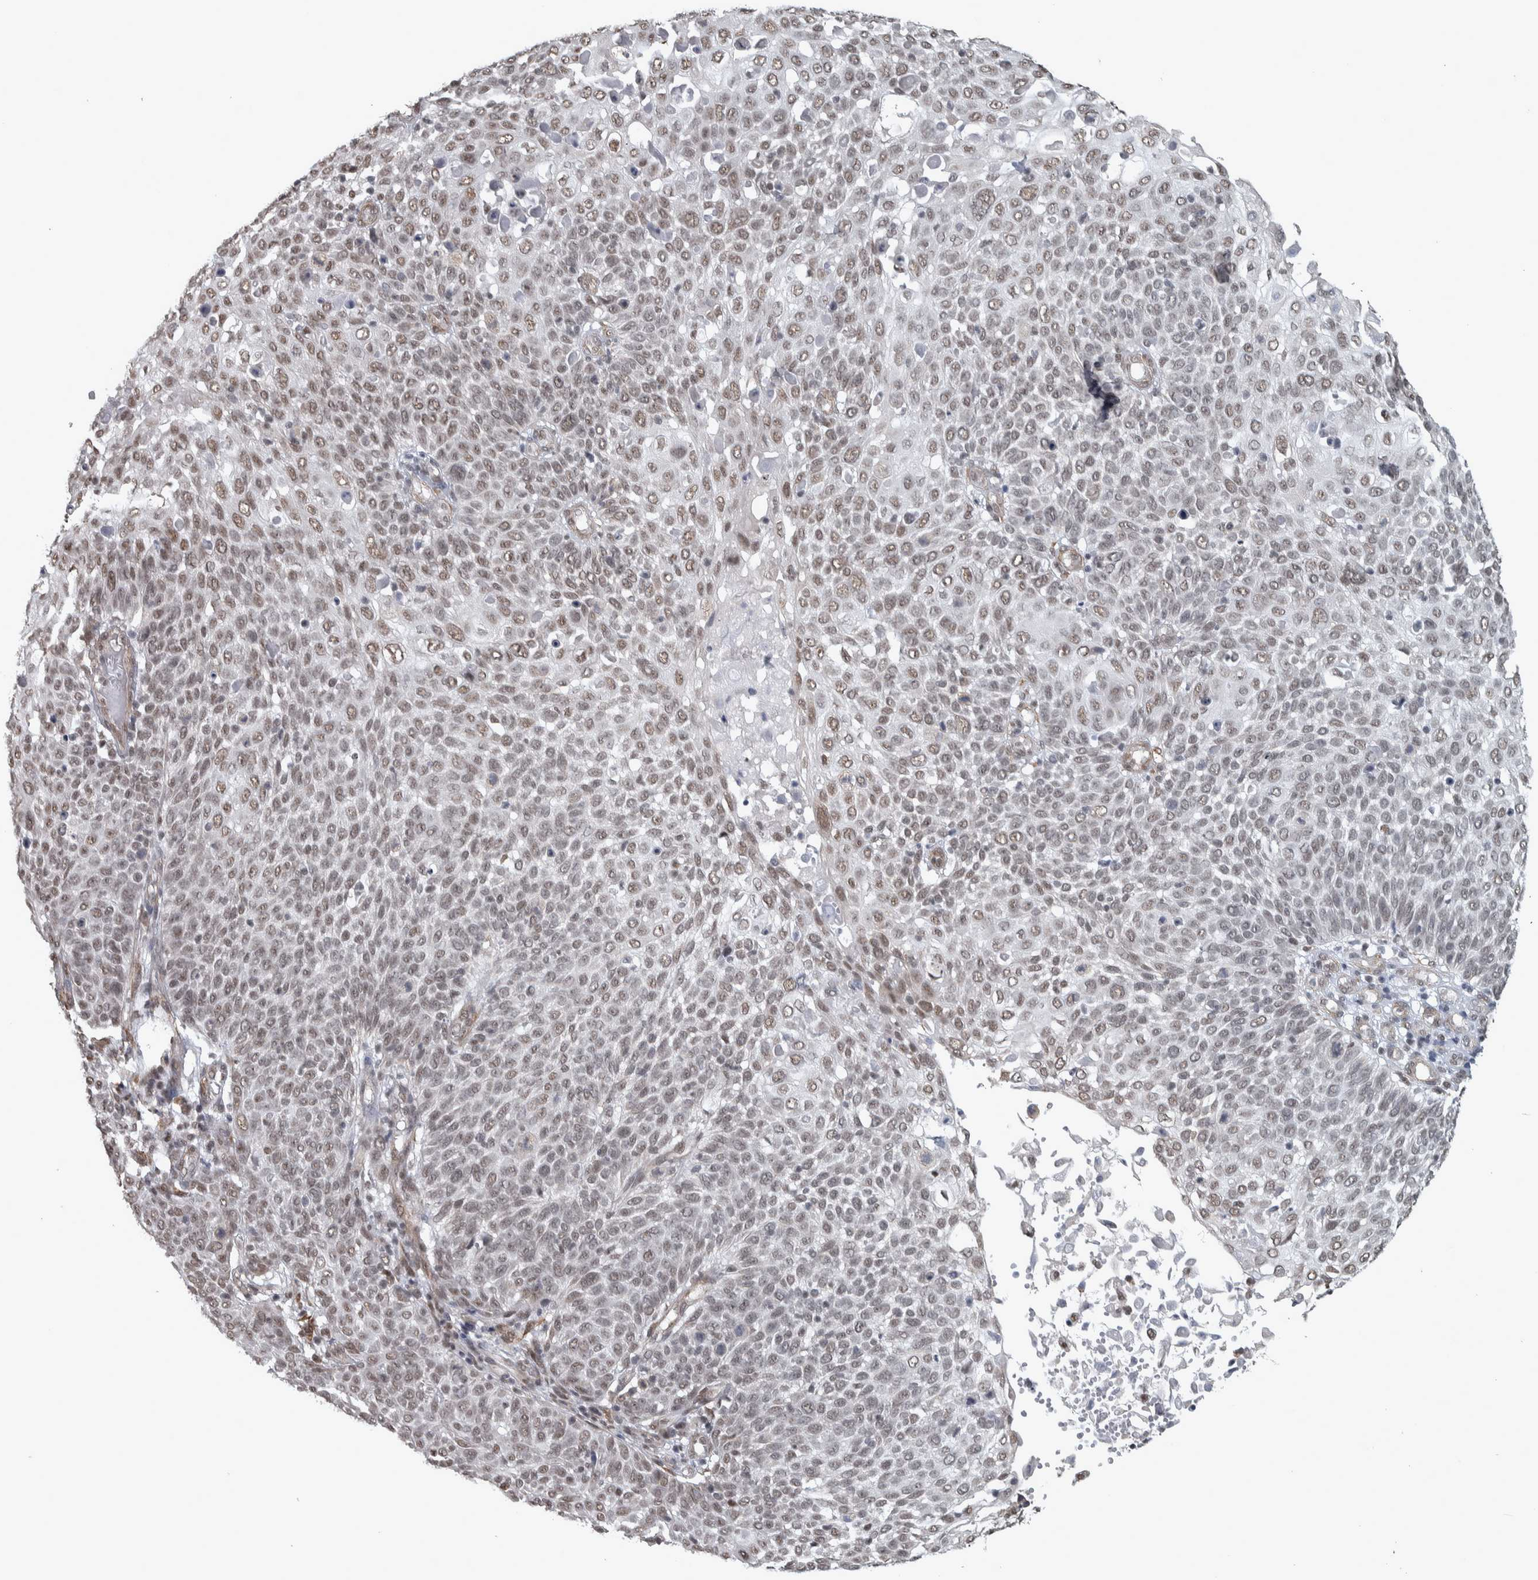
{"staining": {"intensity": "weak", "quantity": "25%-75%", "location": "nuclear"}, "tissue": "cervical cancer", "cell_type": "Tumor cells", "image_type": "cancer", "snomed": [{"axis": "morphology", "description": "Squamous cell carcinoma, NOS"}, {"axis": "topography", "description": "Cervix"}], "caption": "A micrograph showing weak nuclear expression in approximately 25%-75% of tumor cells in squamous cell carcinoma (cervical), as visualized by brown immunohistochemical staining.", "gene": "DDX42", "patient": {"sex": "female", "age": 74}}